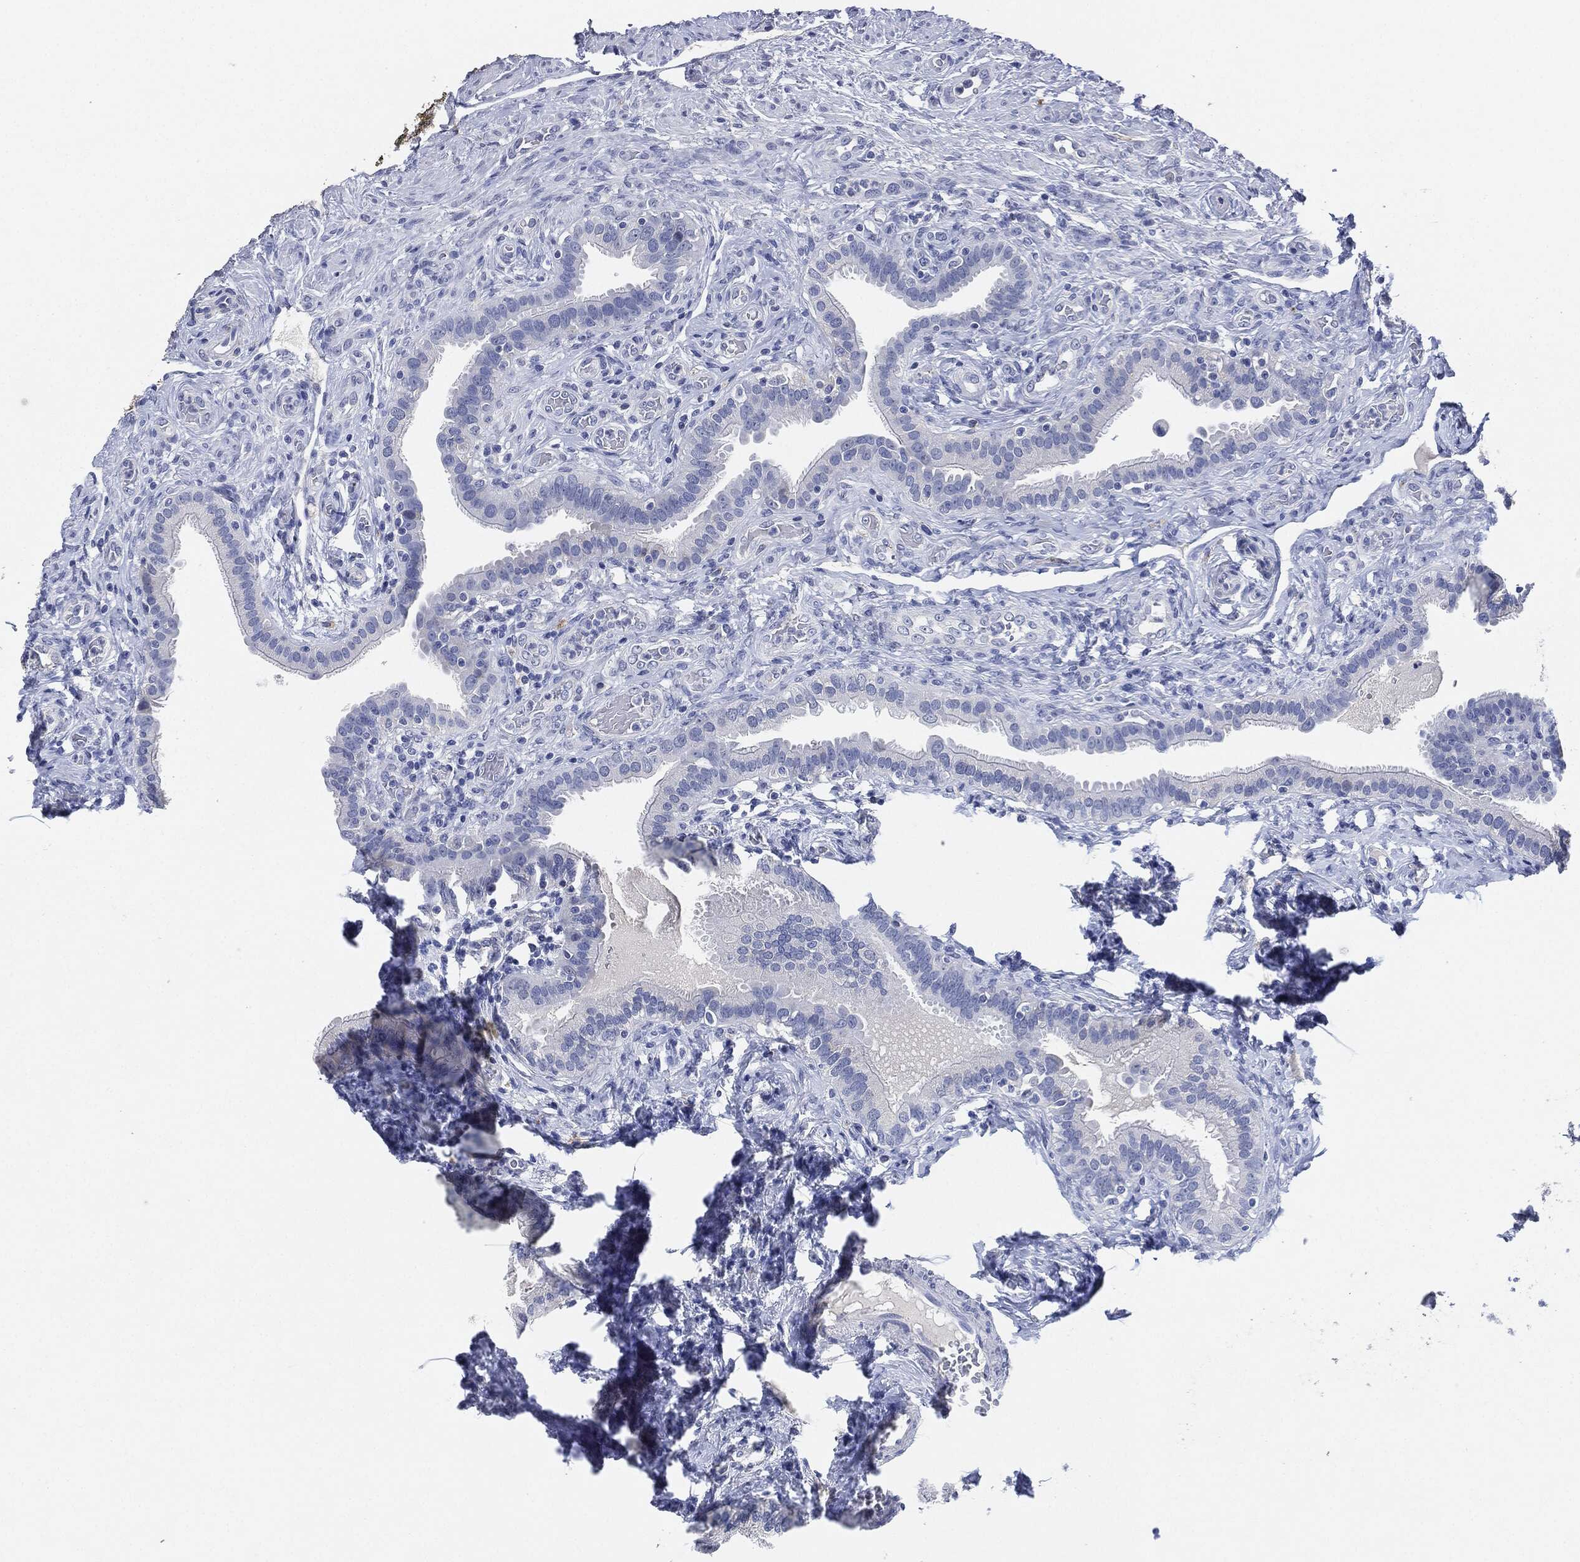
{"staining": {"intensity": "negative", "quantity": "none", "location": "none"}, "tissue": "fallopian tube", "cell_type": "Glandular cells", "image_type": "normal", "snomed": [{"axis": "morphology", "description": "Normal tissue, NOS"}, {"axis": "topography", "description": "Fallopian tube"}], "caption": "Immunohistochemistry (IHC) image of benign fallopian tube: fallopian tube stained with DAB (3,3'-diaminobenzidine) displays no significant protein expression in glandular cells. (DAB immunohistochemistry visualized using brightfield microscopy, high magnification).", "gene": "NTRK1", "patient": {"sex": "female", "age": 41}}